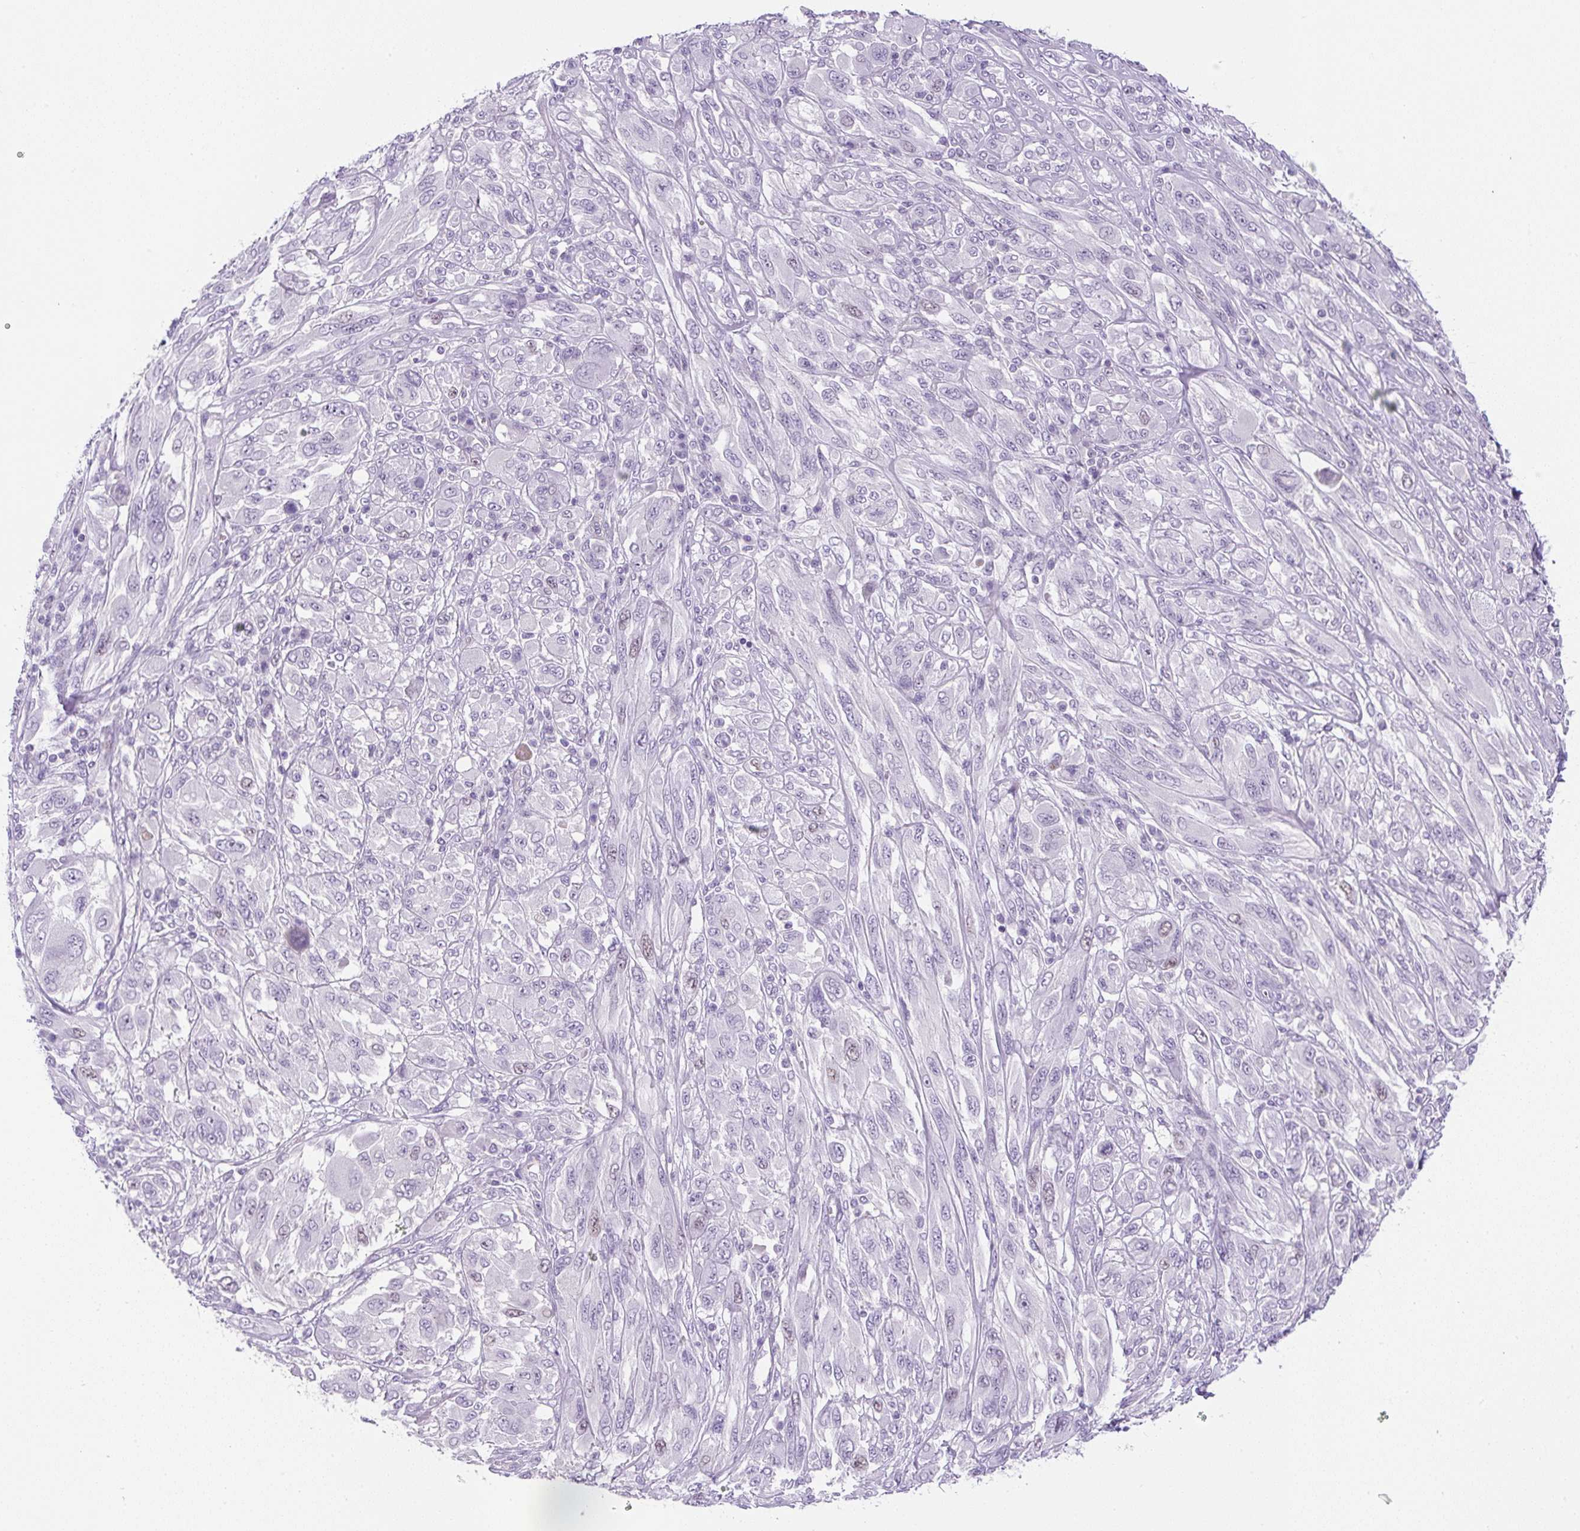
{"staining": {"intensity": "weak", "quantity": "<25%", "location": "nuclear"}, "tissue": "melanoma", "cell_type": "Tumor cells", "image_type": "cancer", "snomed": [{"axis": "morphology", "description": "Malignant melanoma, NOS"}, {"axis": "topography", "description": "Skin"}], "caption": "Protein analysis of malignant melanoma demonstrates no significant positivity in tumor cells. Brightfield microscopy of immunohistochemistry (IHC) stained with DAB (3,3'-diaminobenzidine) (brown) and hematoxylin (blue), captured at high magnification.", "gene": "ADAMTS19", "patient": {"sex": "female", "age": 91}}